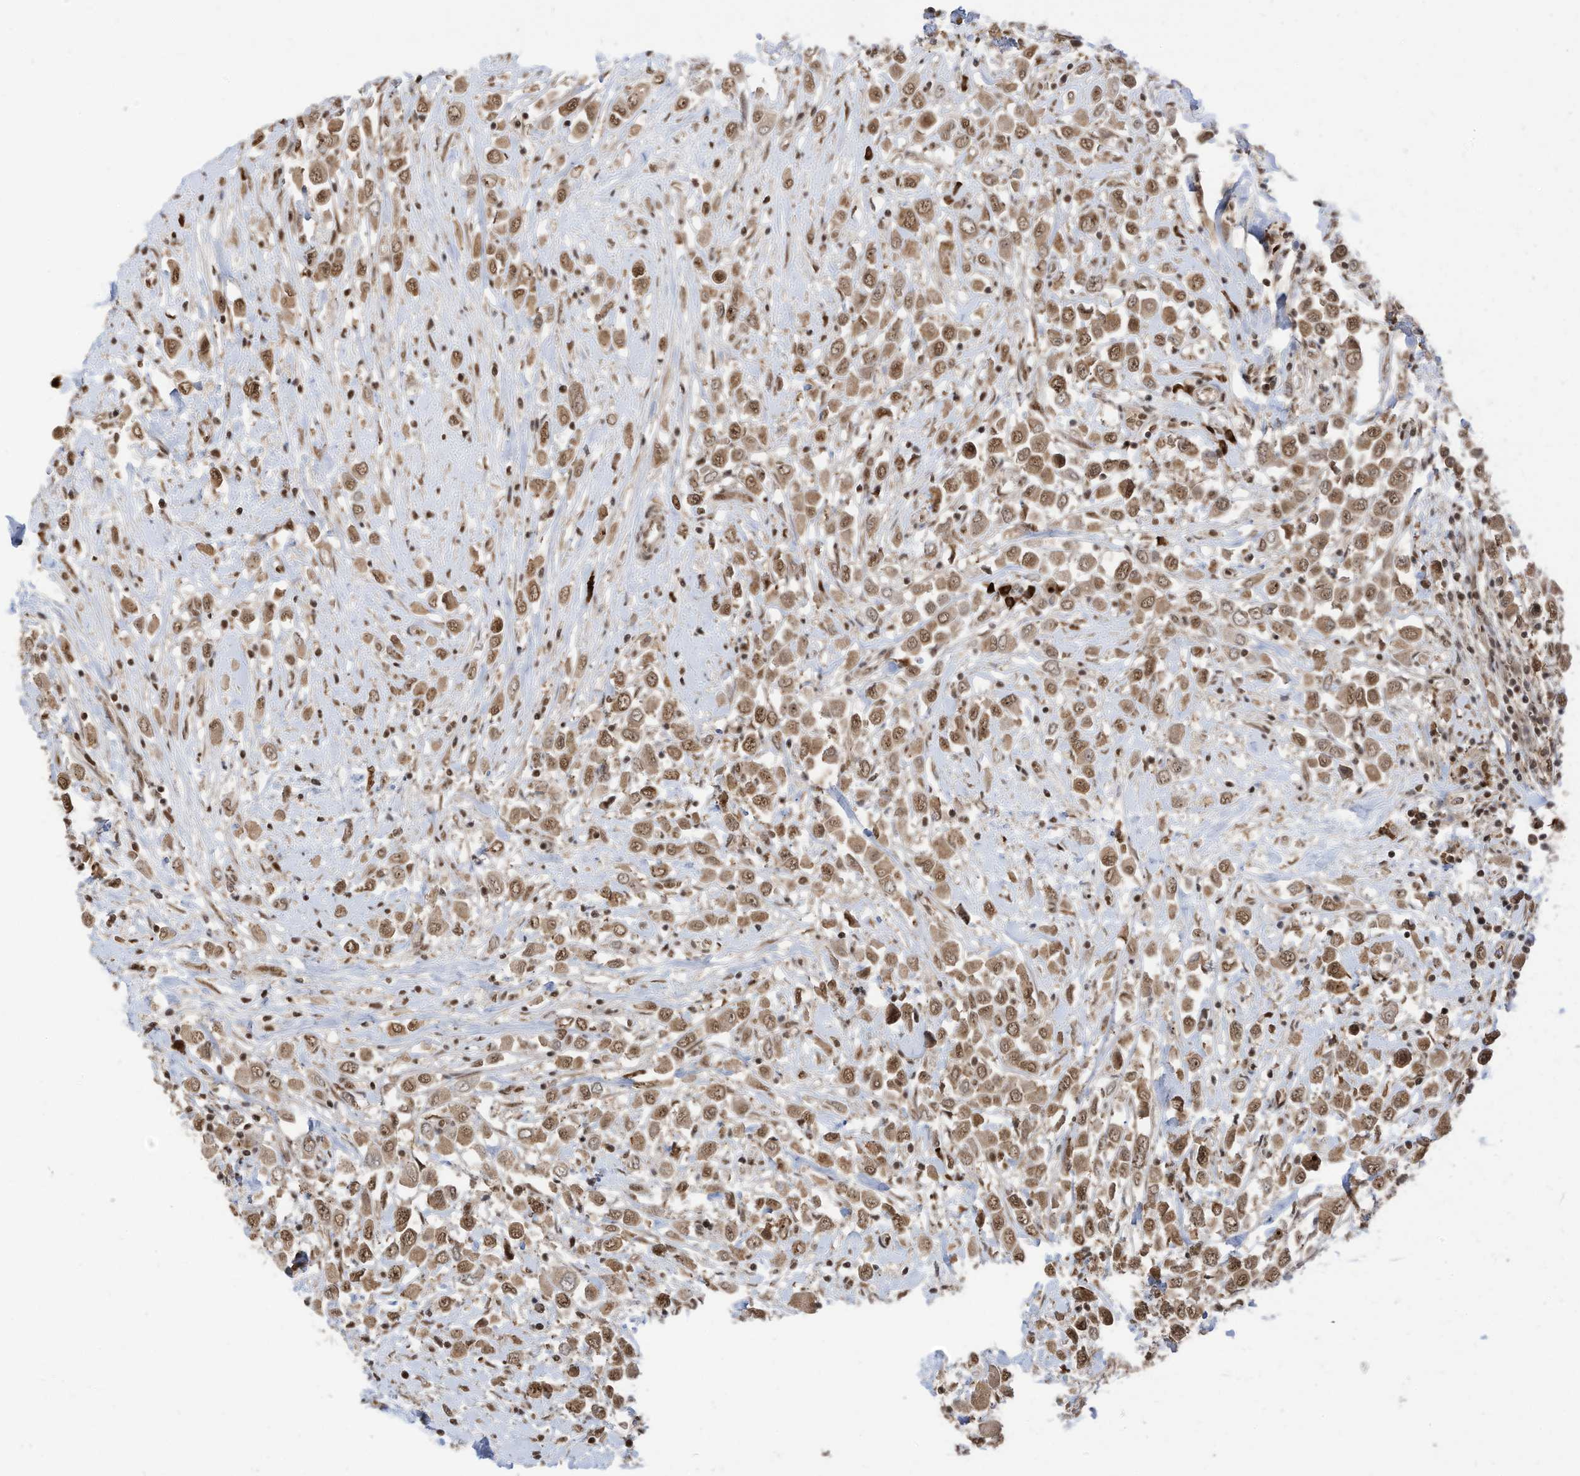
{"staining": {"intensity": "moderate", "quantity": ">75%", "location": "cytoplasmic/membranous,nuclear"}, "tissue": "breast cancer", "cell_type": "Tumor cells", "image_type": "cancer", "snomed": [{"axis": "morphology", "description": "Duct carcinoma"}, {"axis": "topography", "description": "Breast"}], "caption": "Human invasive ductal carcinoma (breast) stained with a protein marker reveals moderate staining in tumor cells.", "gene": "ZNF195", "patient": {"sex": "female", "age": 61}}